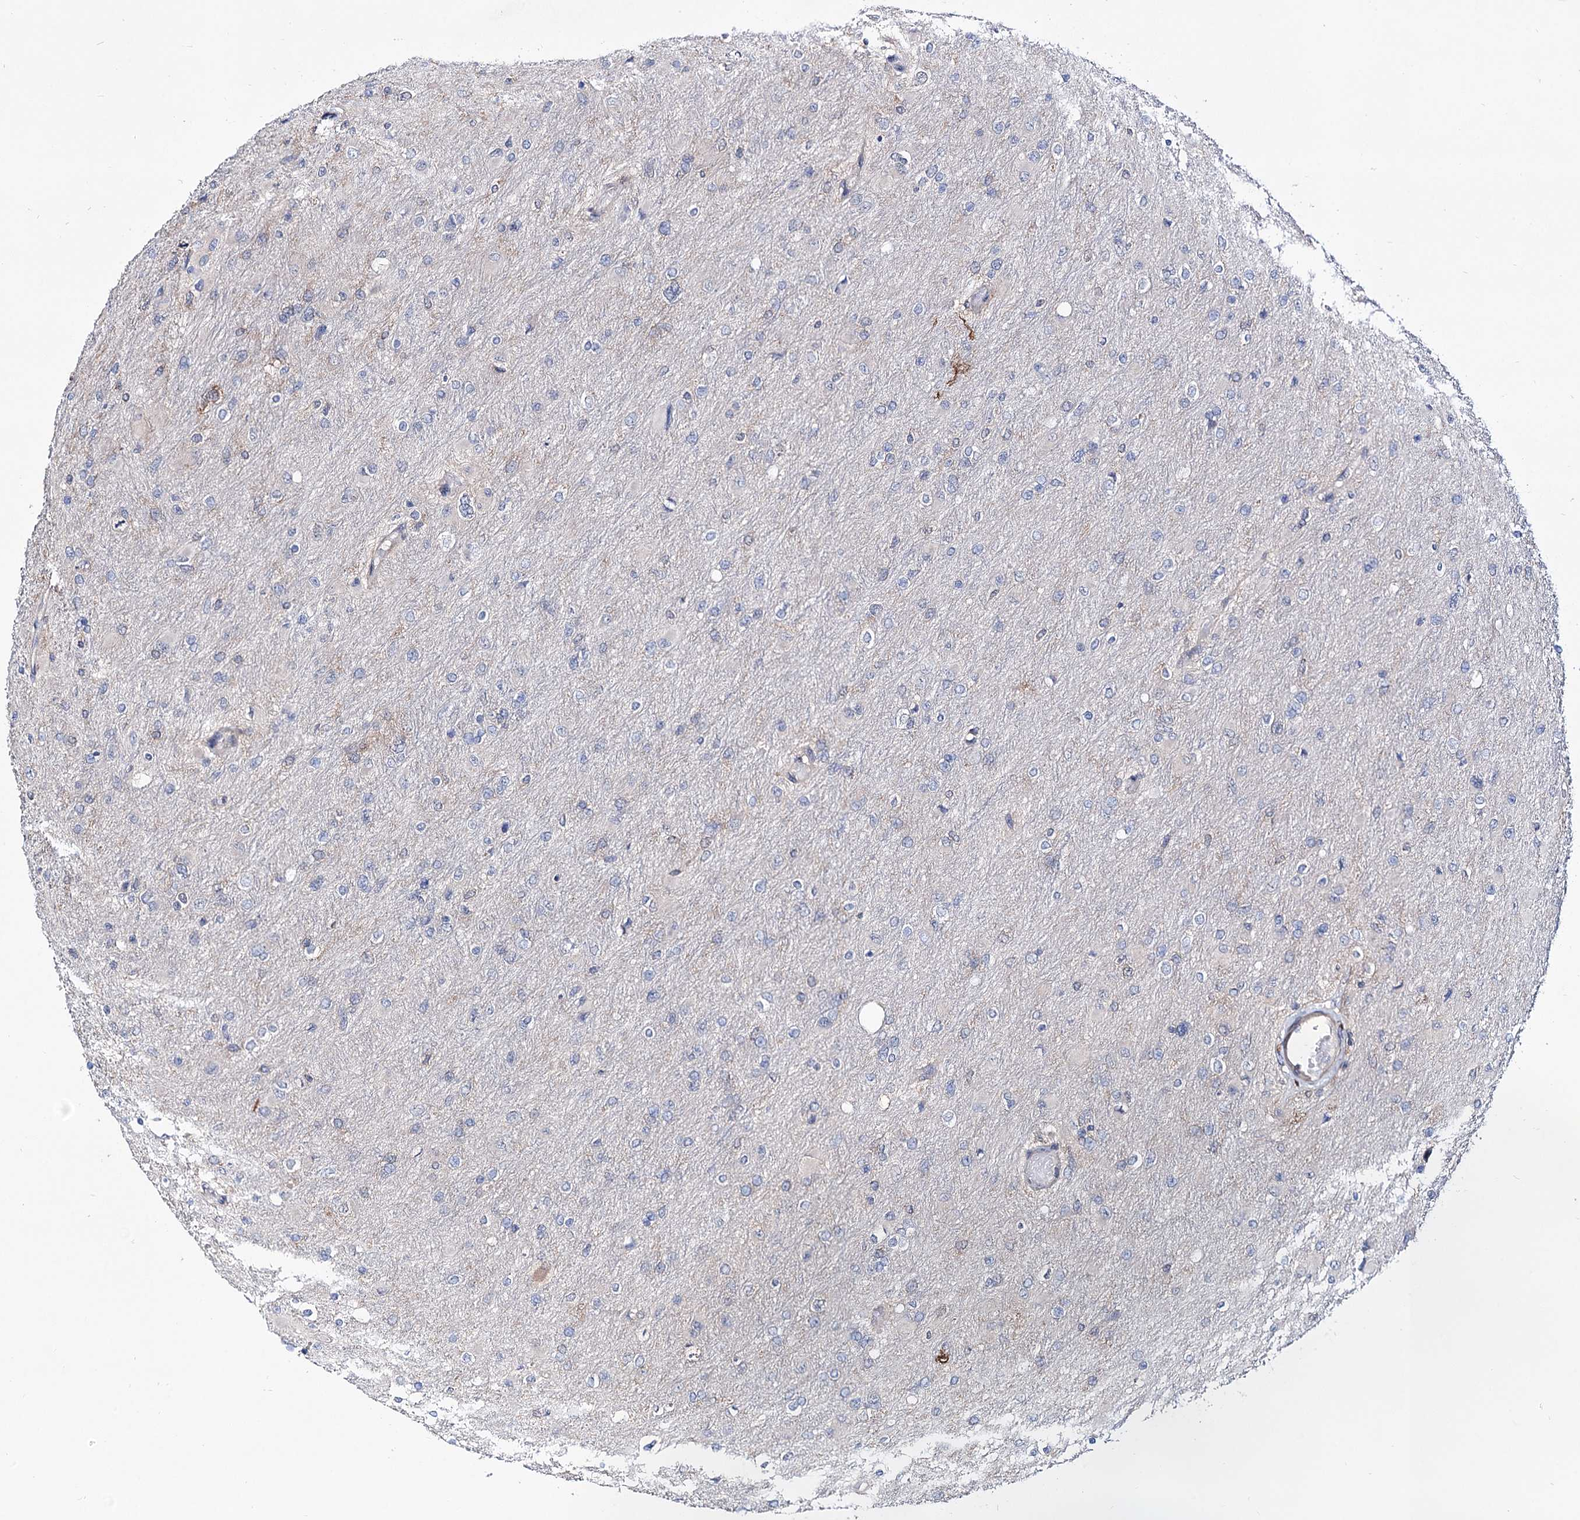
{"staining": {"intensity": "negative", "quantity": "none", "location": "none"}, "tissue": "glioma", "cell_type": "Tumor cells", "image_type": "cancer", "snomed": [{"axis": "morphology", "description": "Glioma, malignant, High grade"}, {"axis": "topography", "description": "Cerebral cortex"}], "caption": "This is an immunohistochemistry (IHC) micrograph of malignant glioma (high-grade). There is no expression in tumor cells.", "gene": "SEC24A", "patient": {"sex": "female", "age": 36}}